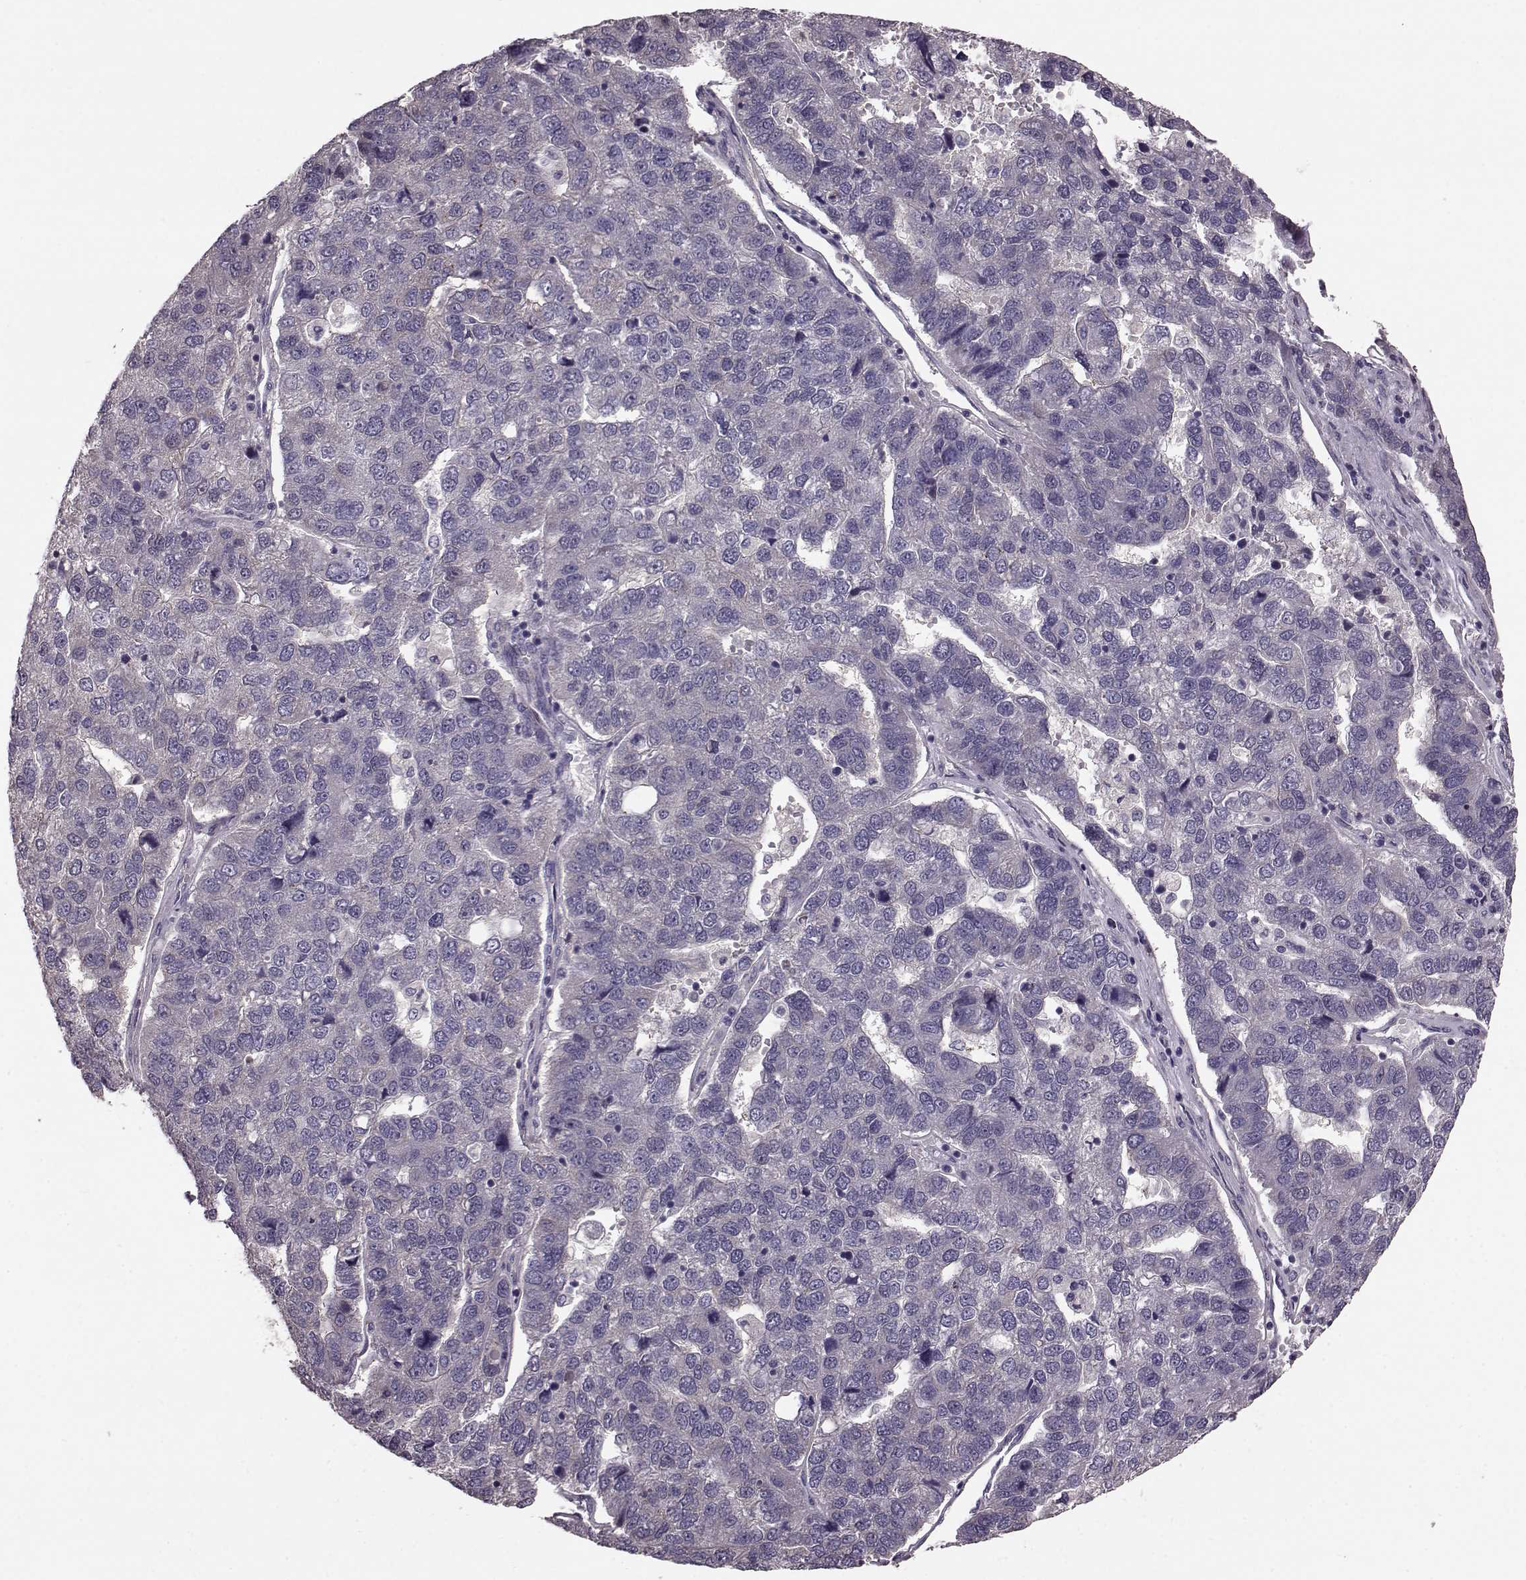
{"staining": {"intensity": "negative", "quantity": "none", "location": "none"}, "tissue": "pancreatic cancer", "cell_type": "Tumor cells", "image_type": "cancer", "snomed": [{"axis": "morphology", "description": "Adenocarcinoma, NOS"}, {"axis": "topography", "description": "Pancreas"}], "caption": "Pancreatic adenocarcinoma stained for a protein using IHC shows no positivity tumor cells.", "gene": "NTF3", "patient": {"sex": "female", "age": 61}}